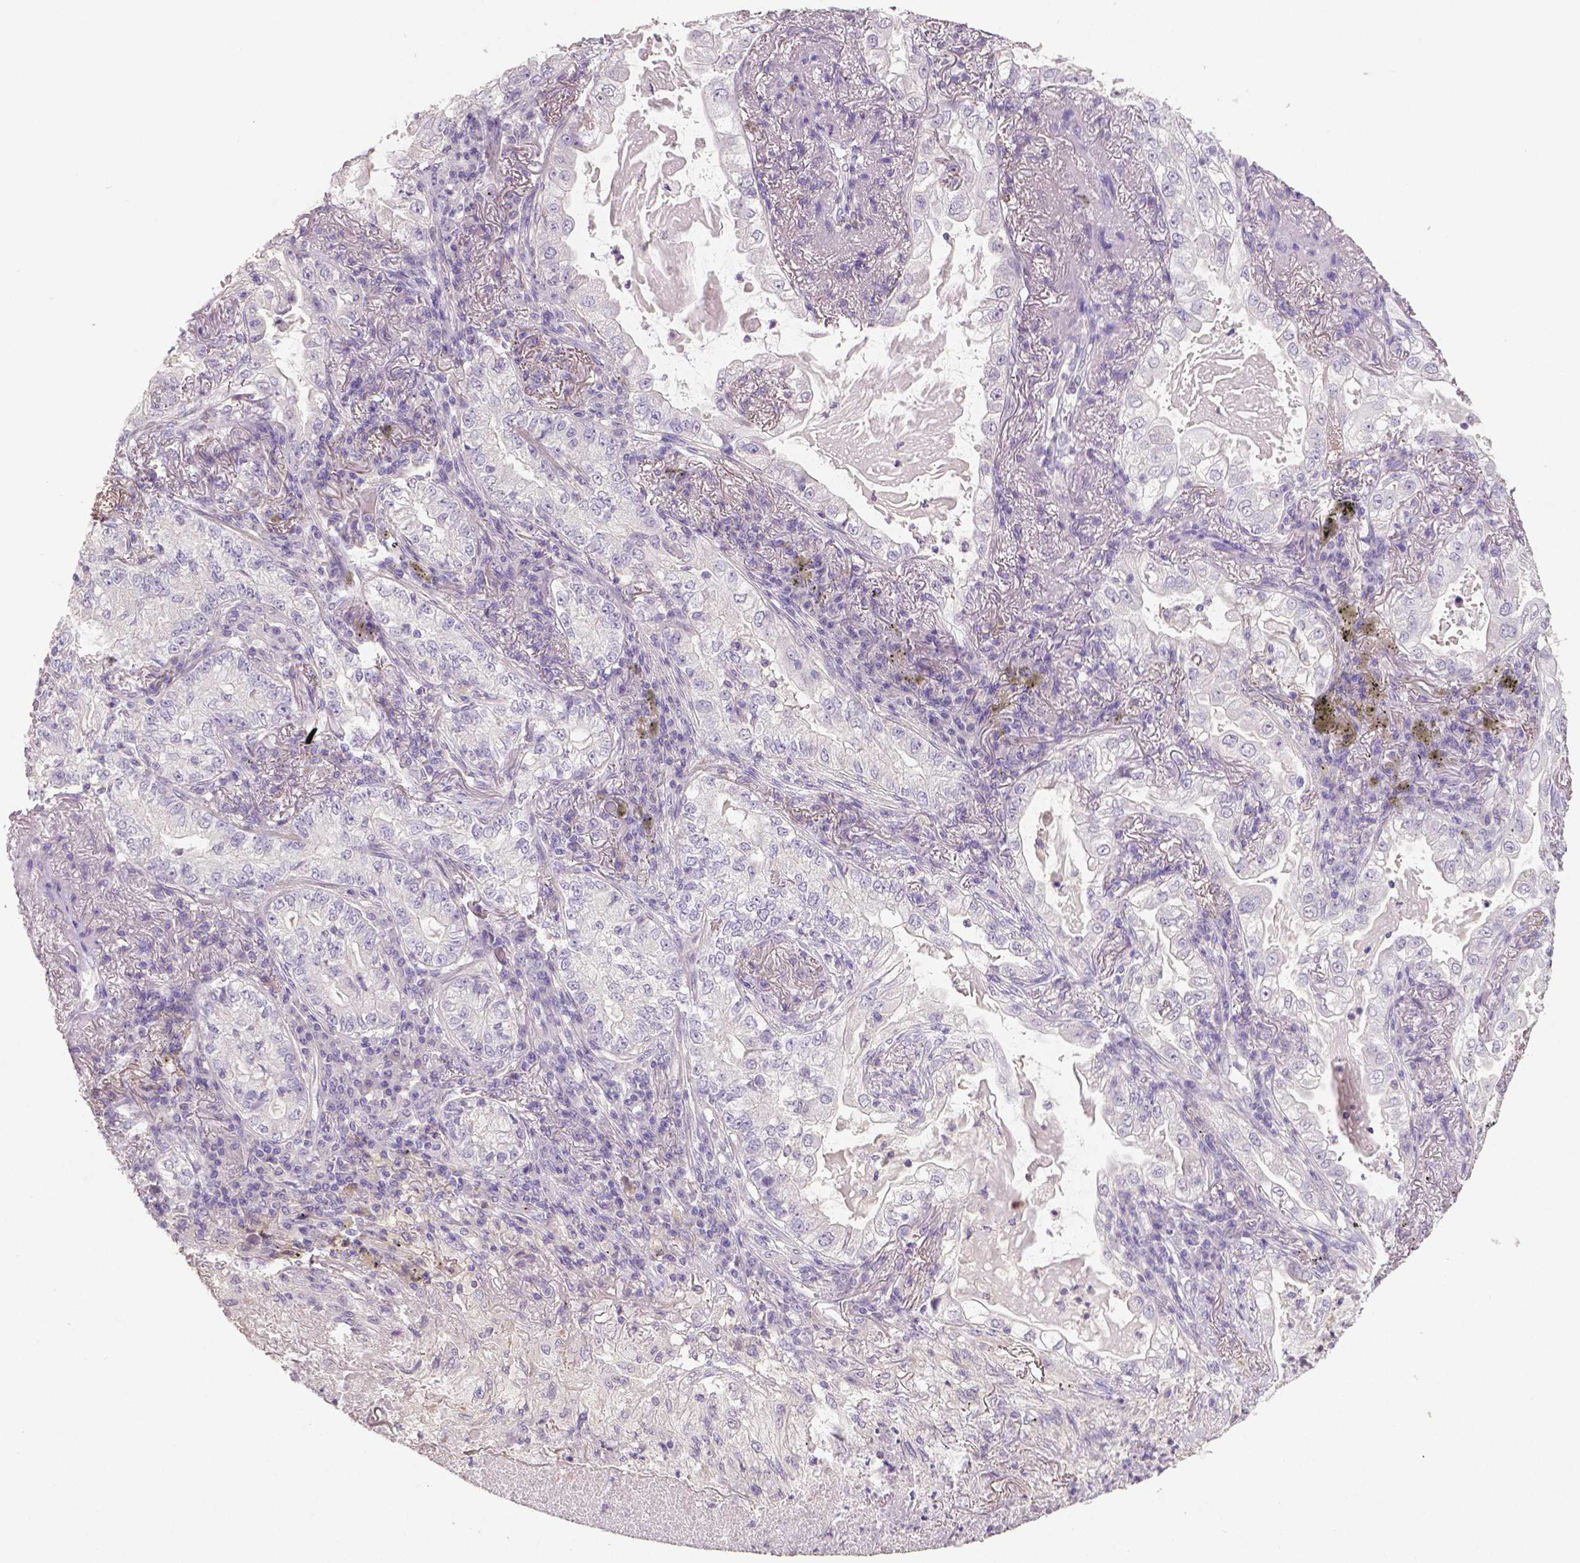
{"staining": {"intensity": "negative", "quantity": "none", "location": "none"}, "tissue": "lung cancer", "cell_type": "Tumor cells", "image_type": "cancer", "snomed": [{"axis": "morphology", "description": "Adenocarcinoma, NOS"}, {"axis": "topography", "description": "Lung"}], "caption": "Lung adenocarcinoma was stained to show a protein in brown. There is no significant expression in tumor cells.", "gene": "CRMP1", "patient": {"sex": "female", "age": 73}}